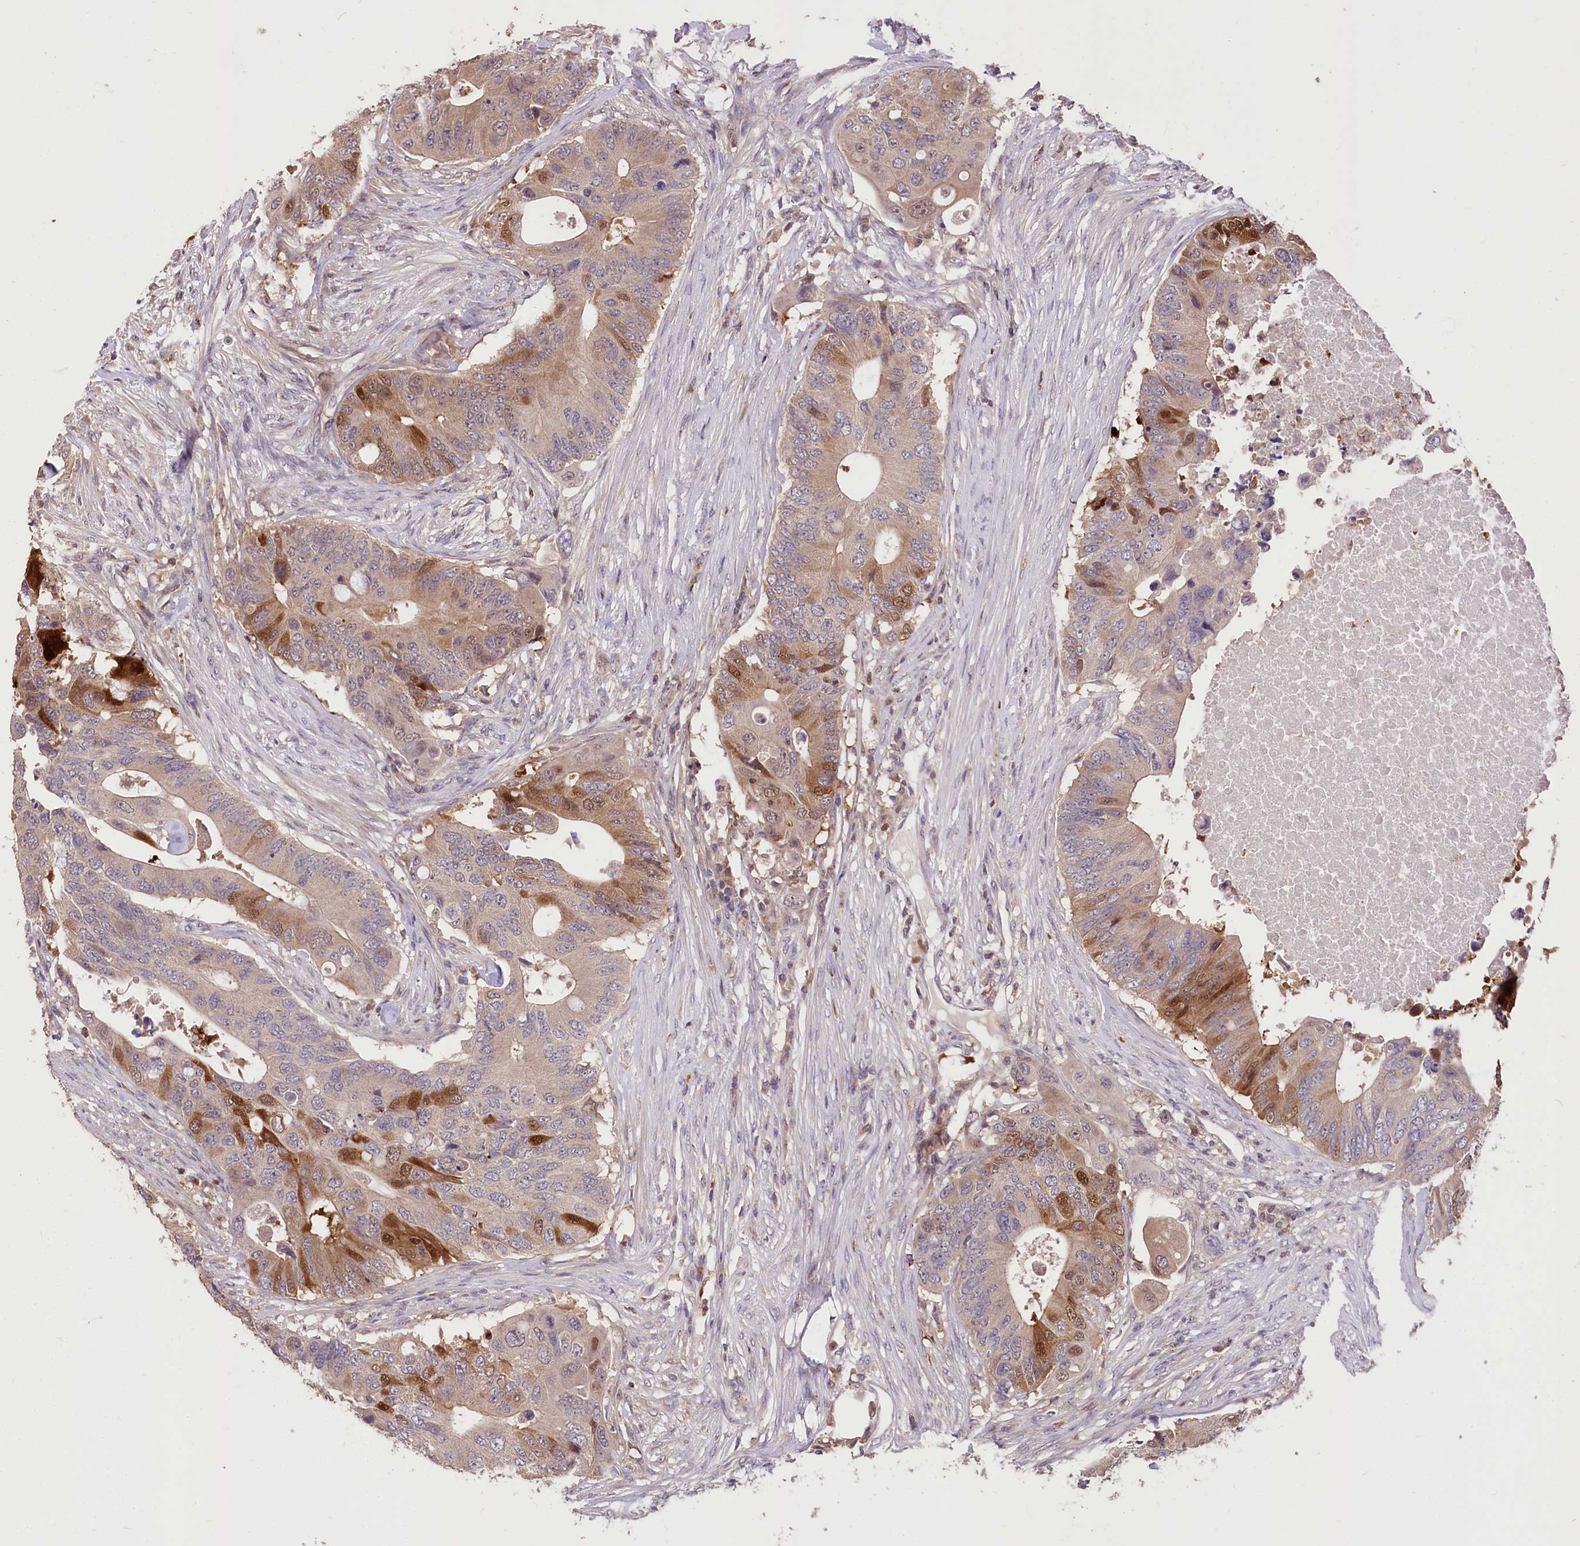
{"staining": {"intensity": "moderate", "quantity": "<25%", "location": "cytoplasmic/membranous,nuclear"}, "tissue": "colorectal cancer", "cell_type": "Tumor cells", "image_type": "cancer", "snomed": [{"axis": "morphology", "description": "Adenocarcinoma, NOS"}, {"axis": "topography", "description": "Colon"}], "caption": "Adenocarcinoma (colorectal) stained for a protein (brown) exhibits moderate cytoplasmic/membranous and nuclear positive expression in approximately <25% of tumor cells.", "gene": "SERGEF", "patient": {"sex": "male", "age": 71}}